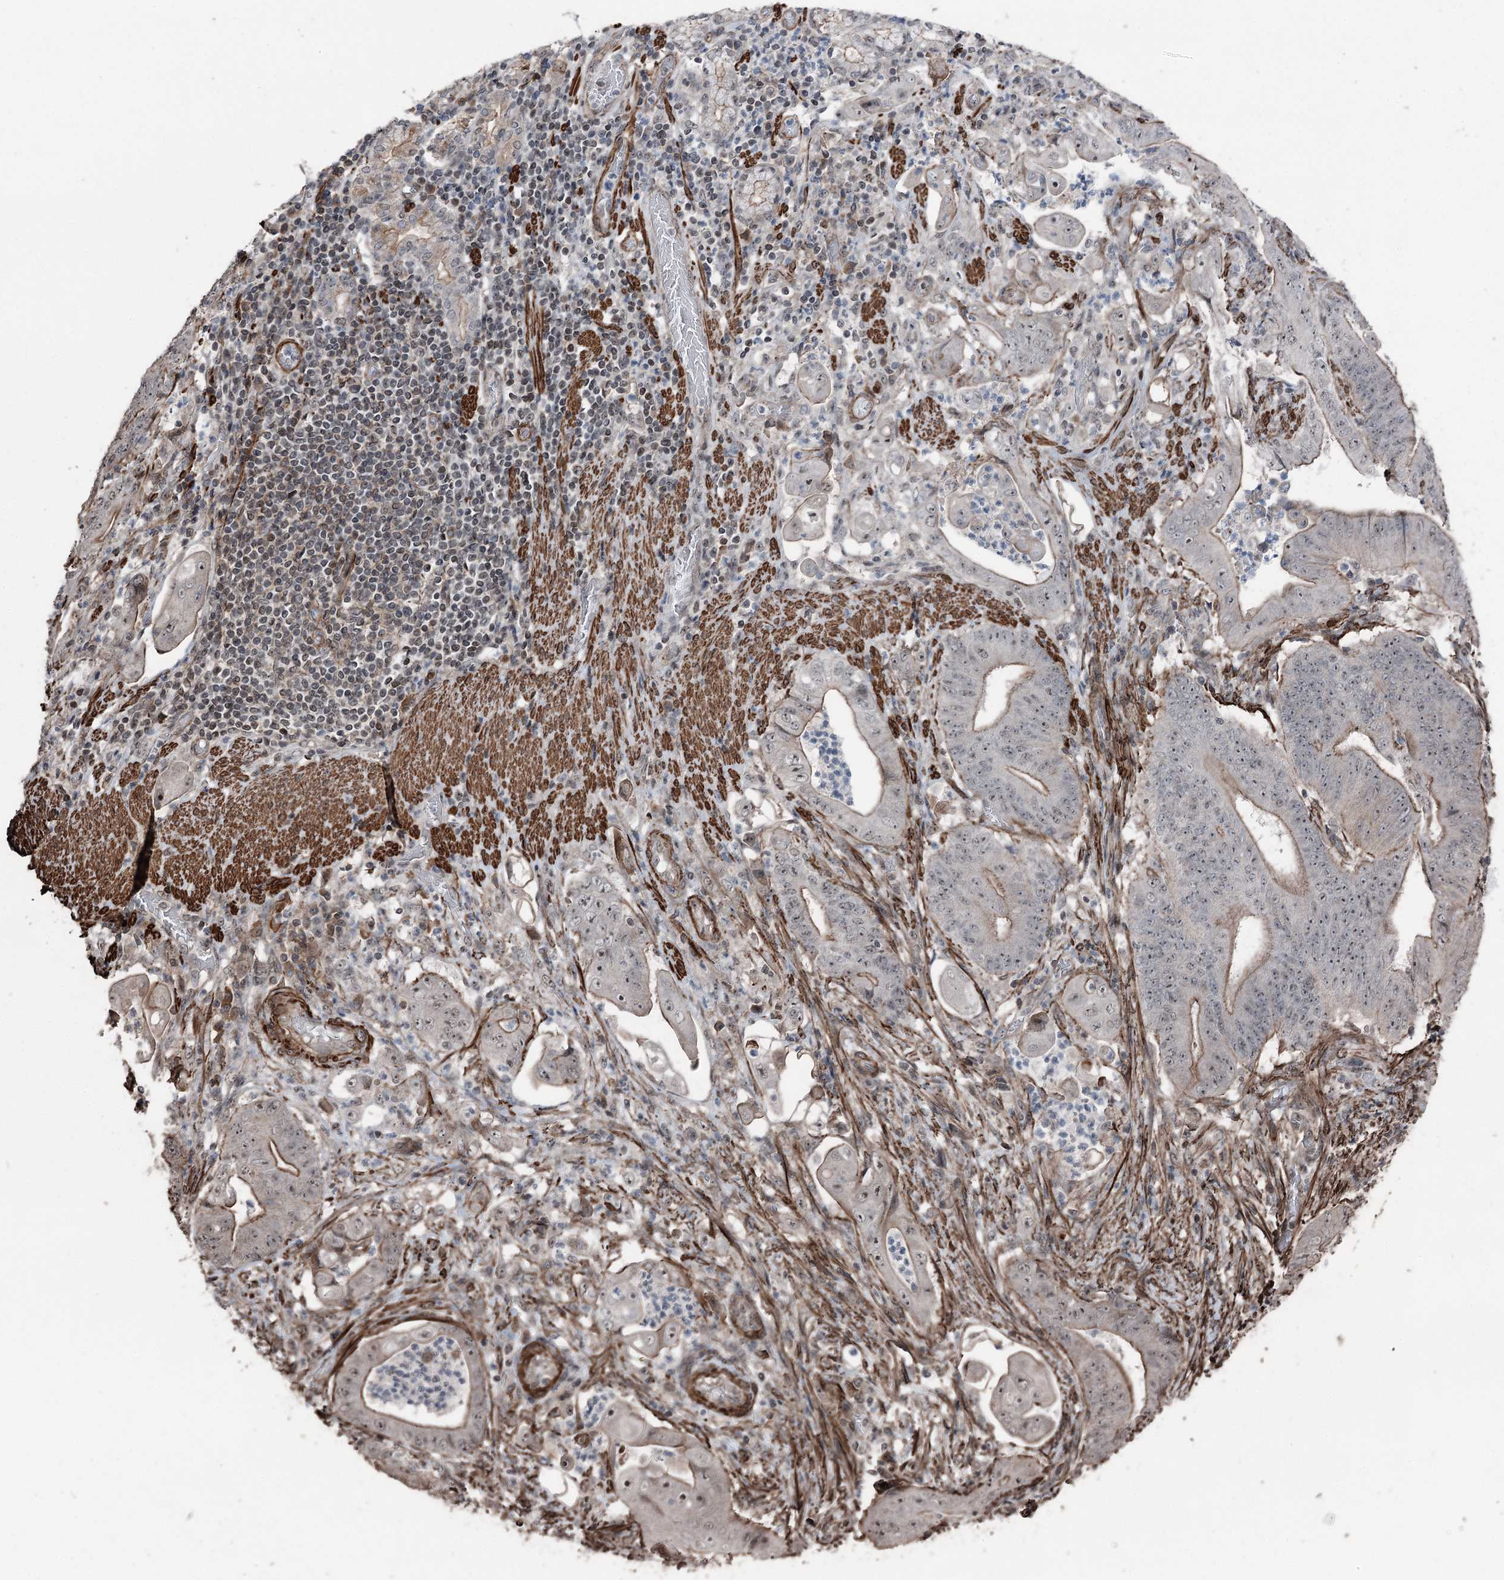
{"staining": {"intensity": "moderate", "quantity": "<25%", "location": "cytoplasmic/membranous,nuclear"}, "tissue": "stomach cancer", "cell_type": "Tumor cells", "image_type": "cancer", "snomed": [{"axis": "morphology", "description": "Adenocarcinoma, NOS"}, {"axis": "topography", "description": "Stomach"}], "caption": "Immunohistochemistry photomicrograph of neoplastic tissue: human stomach cancer (adenocarcinoma) stained using immunohistochemistry (IHC) demonstrates low levels of moderate protein expression localized specifically in the cytoplasmic/membranous and nuclear of tumor cells, appearing as a cytoplasmic/membranous and nuclear brown color.", "gene": "CCDC82", "patient": {"sex": "female", "age": 73}}